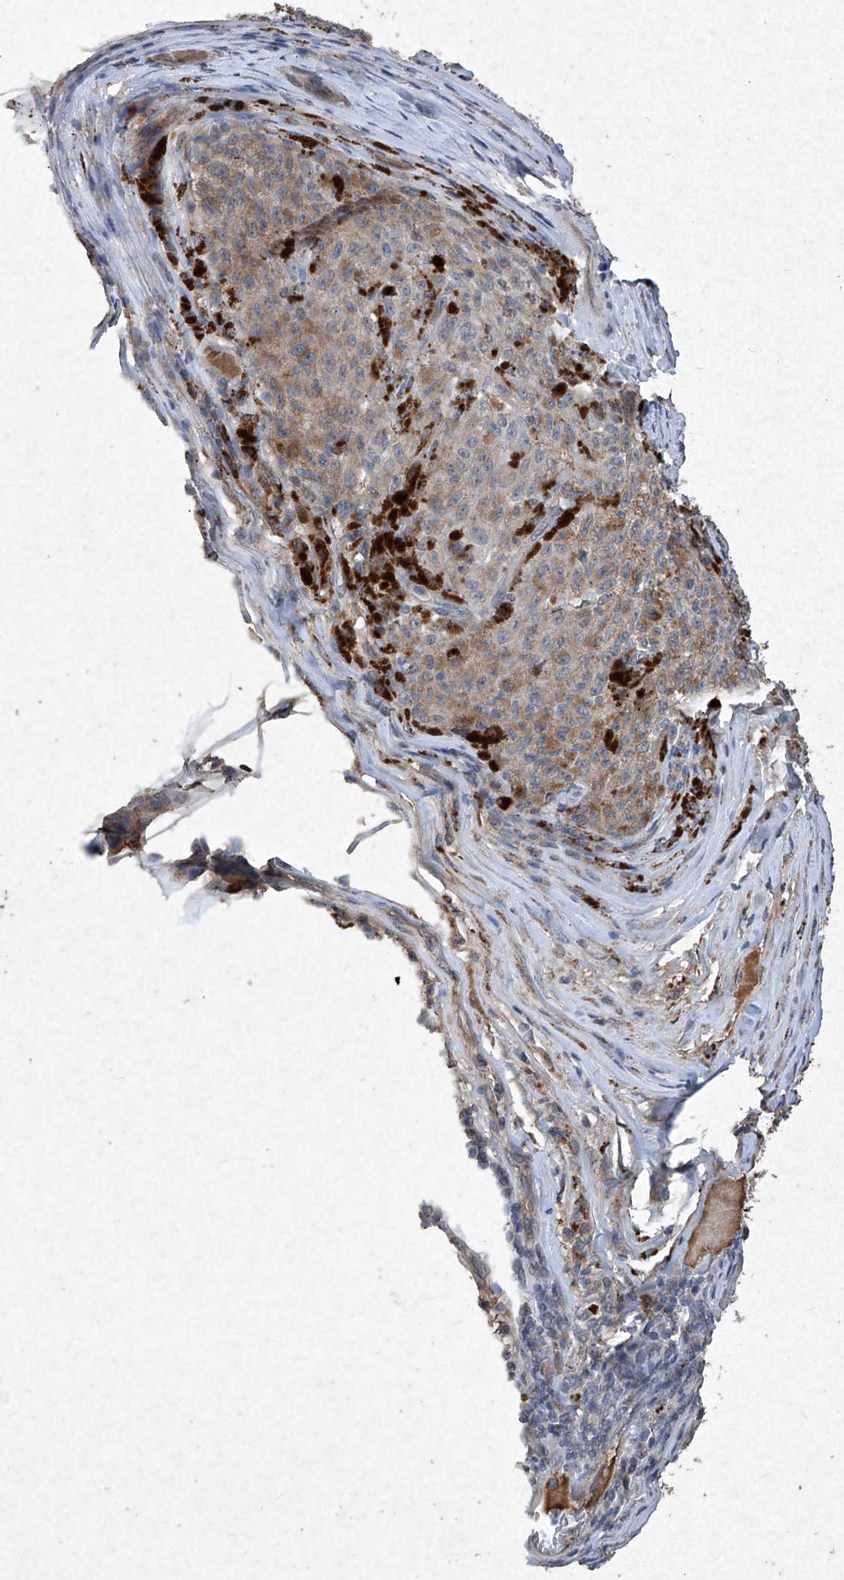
{"staining": {"intensity": "moderate", "quantity": "25%-75%", "location": "cytoplasmic/membranous"}, "tissue": "melanoma", "cell_type": "Tumor cells", "image_type": "cancer", "snomed": [{"axis": "morphology", "description": "Malignant melanoma, NOS"}, {"axis": "topography", "description": "Skin"}], "caption": "Brown immunohistochemical staining in human melanoma reveals moderate cytoplasmic/membranous positivity in about 25%-75% of tumor cells.", "gene": "MED16", "patient": {"sex": "female", "age": 82}}